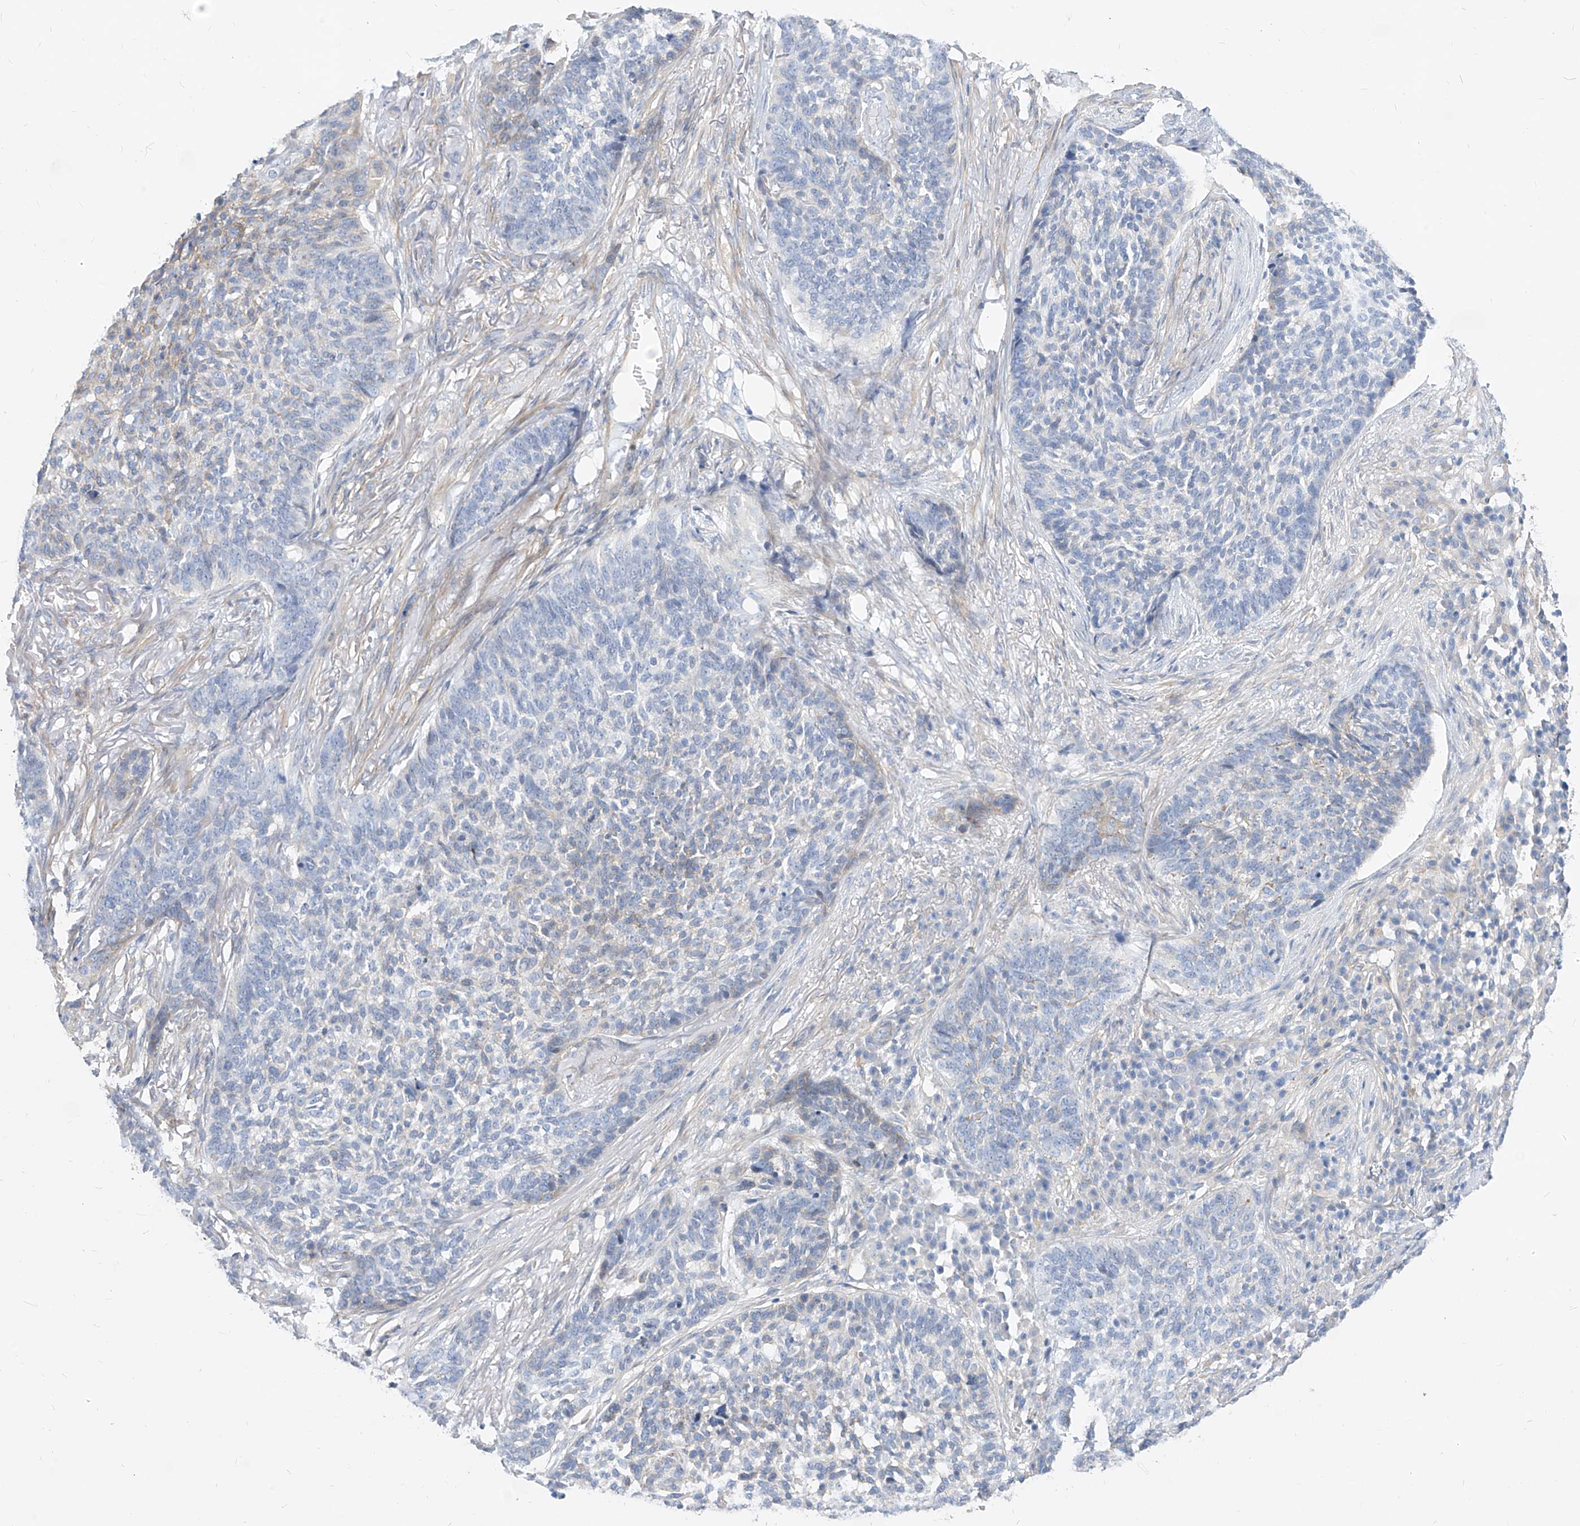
{"staining": {"intensity": "negative", "quantity": "none", "location": "none"}, "tissue": "skin cancer", "cell_type": "Tumor cells", "image_type": "cancer", "snomed": [{"axis": "morphology", "description": "Basal cell carcinoma"}, {"axis": "topography", "description": "Skin"}], "caption": "Tumor cells are negative for brown protein staining in basal cell carcinoma (skin).", "gene": "SCGB2A1", "patient": {"sex": "male", "age": 85}}